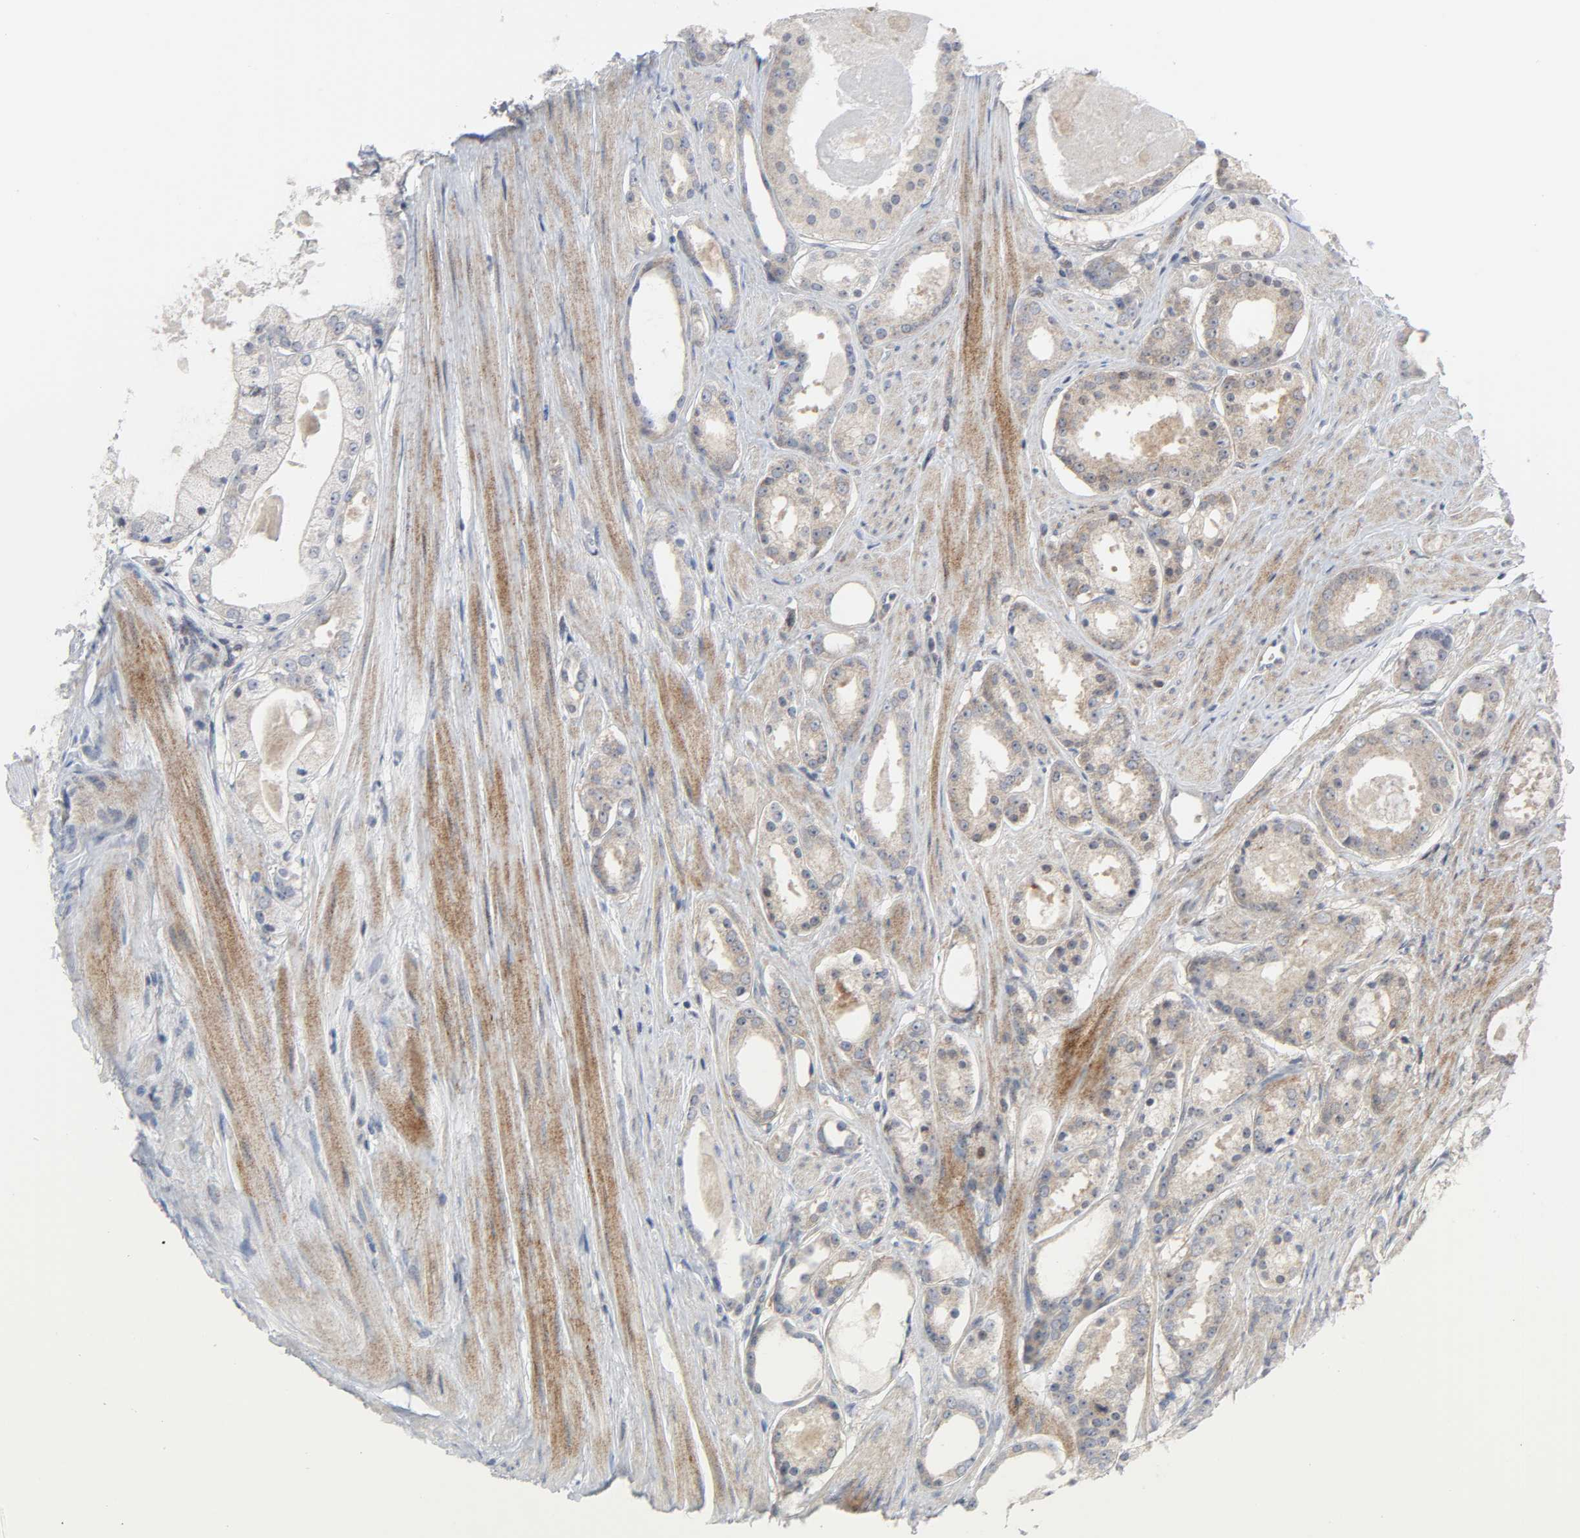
{"staining": {"intensity": "weak", "quantity": "25%-75%", "location": "cytoplasmic/membranous"}, "tissue": "prostate cancer", "cell_type": "Tumor cells", "image_type": "cancer", "snomed": [{"axis": "morphology", "description": "Adenocarcinoma, Low grade"}, {"axis": "topography", "description": "Prostate"}], "caption": "IHC of low-grade adenocarcinoma (prostate) demonstrates low levels of weak cytoplasmic/membranous positivity in approximately 25%-75% of tumor cells.", "gene": "CHUK", "patient": {"sex": "male", "age": 57}}